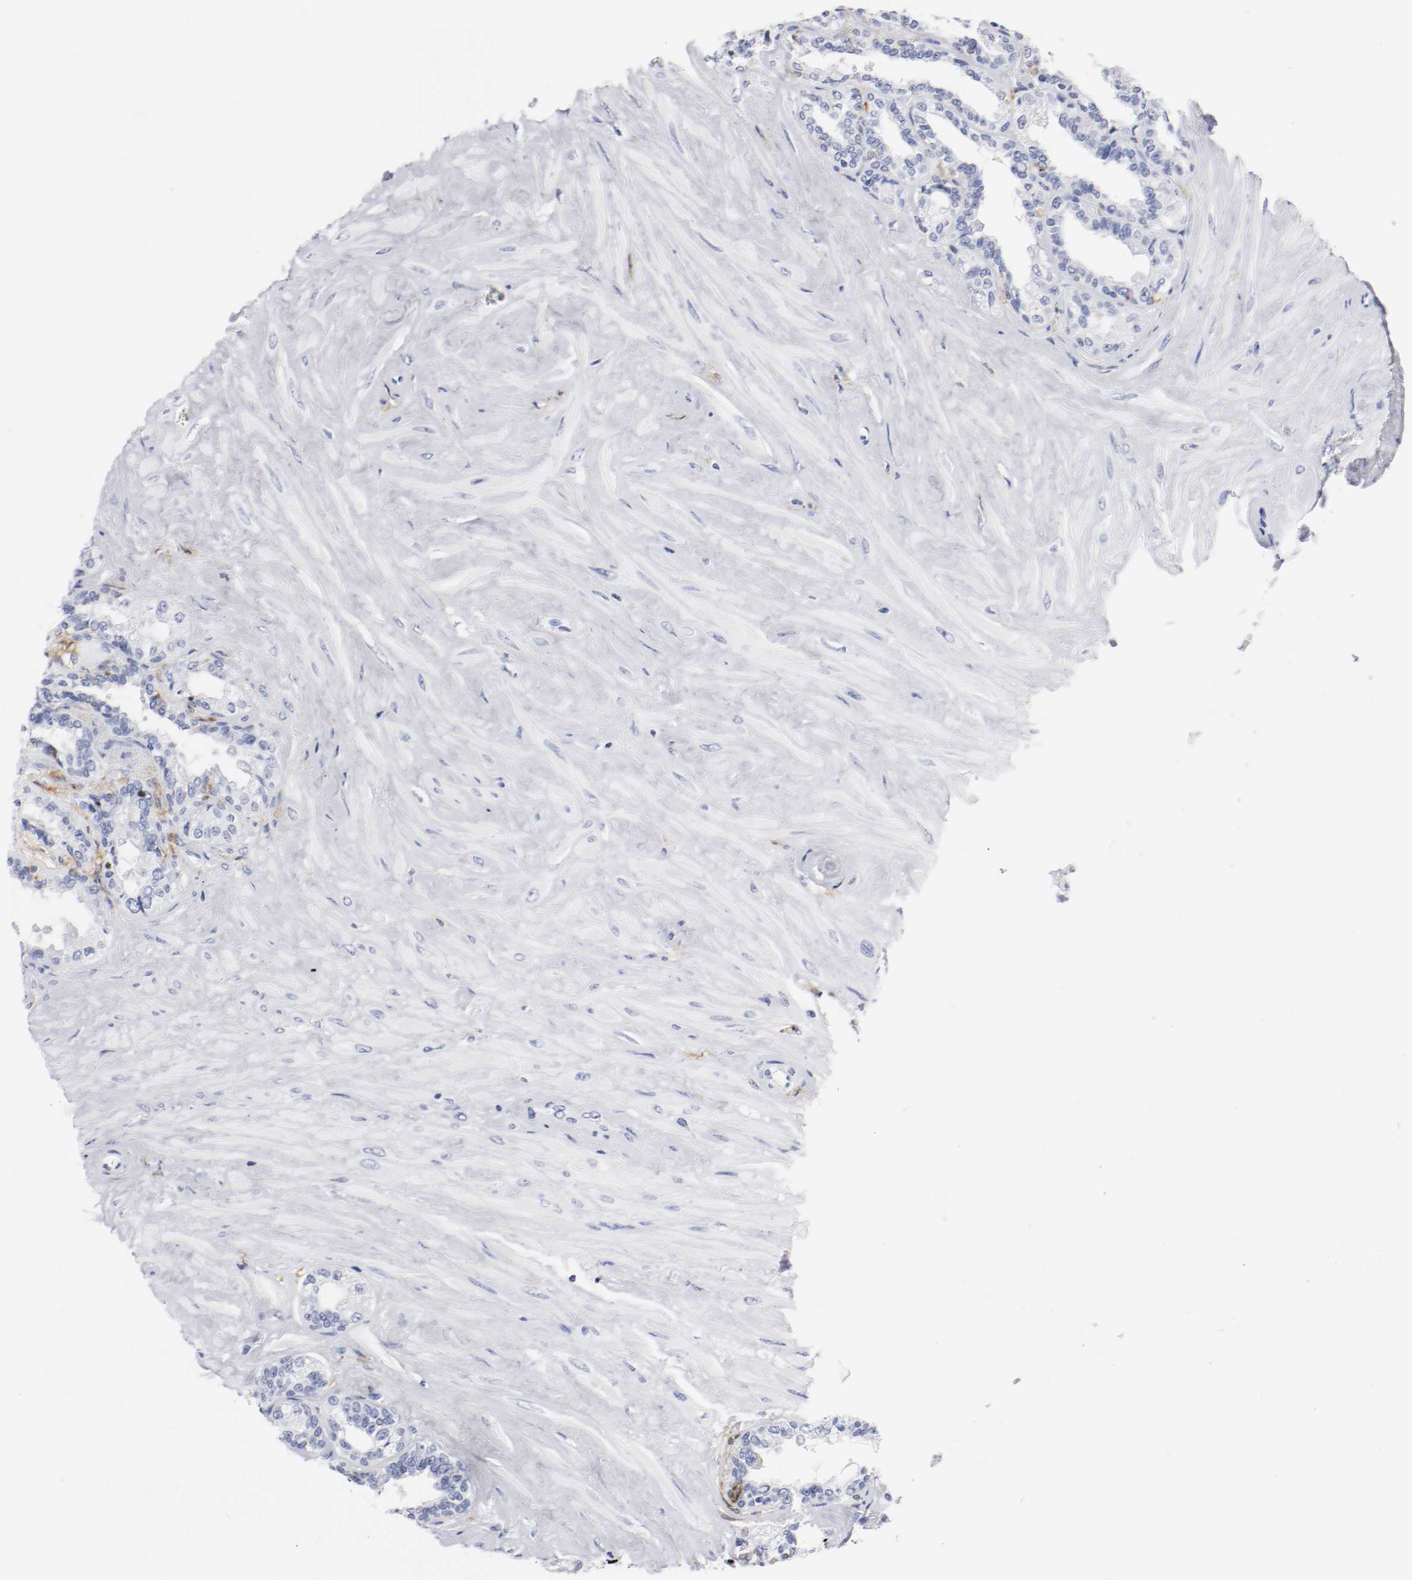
{"staining": {"intensity": "negative", "quantity": "none", "location": "none"}, "tissue": "seminal vesicle", "cell_type": "Glandular cells", "image_type": "normal", "snomed": [{"axis": "morphology", "description": "Normal tissue, NOS"}, {"axis": "morphology", "description": "Inflammation, NOS"}, {"axis": "topography", "description": "Urinary bladder"}, {"axis": "topography", "description": "Prostate"}, {"axis": "topography", "description": "Seminal veicle"}], "caption": "This is a micrograph of immunohistochemistry staining of normal seminal vesicle, which shows no staining in glandular cells.", "gene": "ITGAX", "patient": {"sex": "male", "age": 82}}